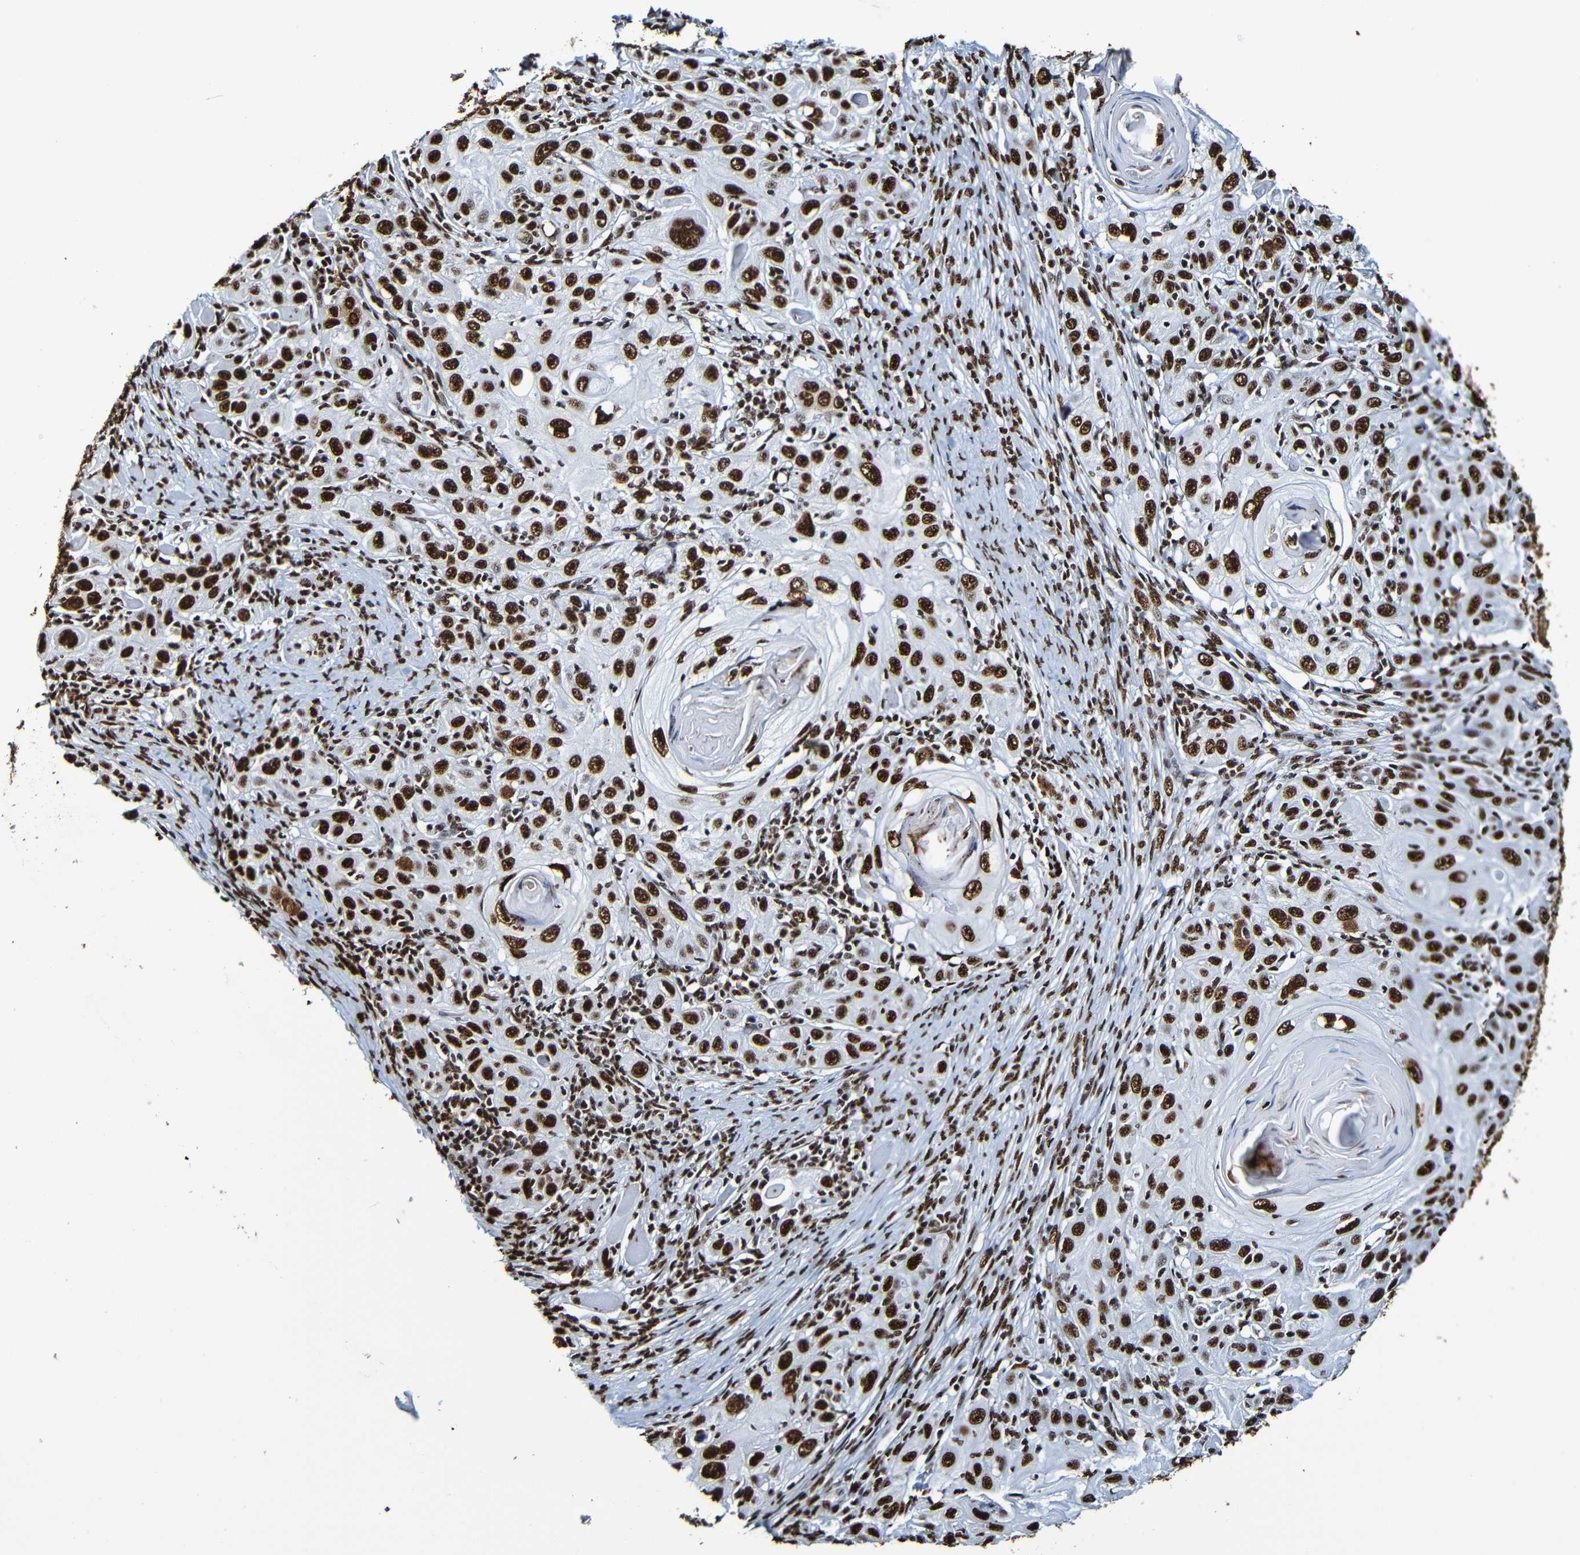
{"staining": {"intensity": "strong", "quantity": ">75%", "location": "nuclear"}, "tissue": "skin cancer", "cell_type": "Tumor cells", "image_type": "cancer", "snomed": [{"axis": "morphology", "description": "Squamous cell carcinoma, NOS"}, {"axis": "topography", "description": "Skin"}], "caption": "Immunohistochemistry (IHC) image of neoplastic tissue: skin cancer stained using IHC reveals high levels of strong protein expression localized specifically in the nuclear of tumor cells, appearing as a nuclear brown color.", "gene": "SRSF3", "patient": {"sex": "female", "age": 88}}